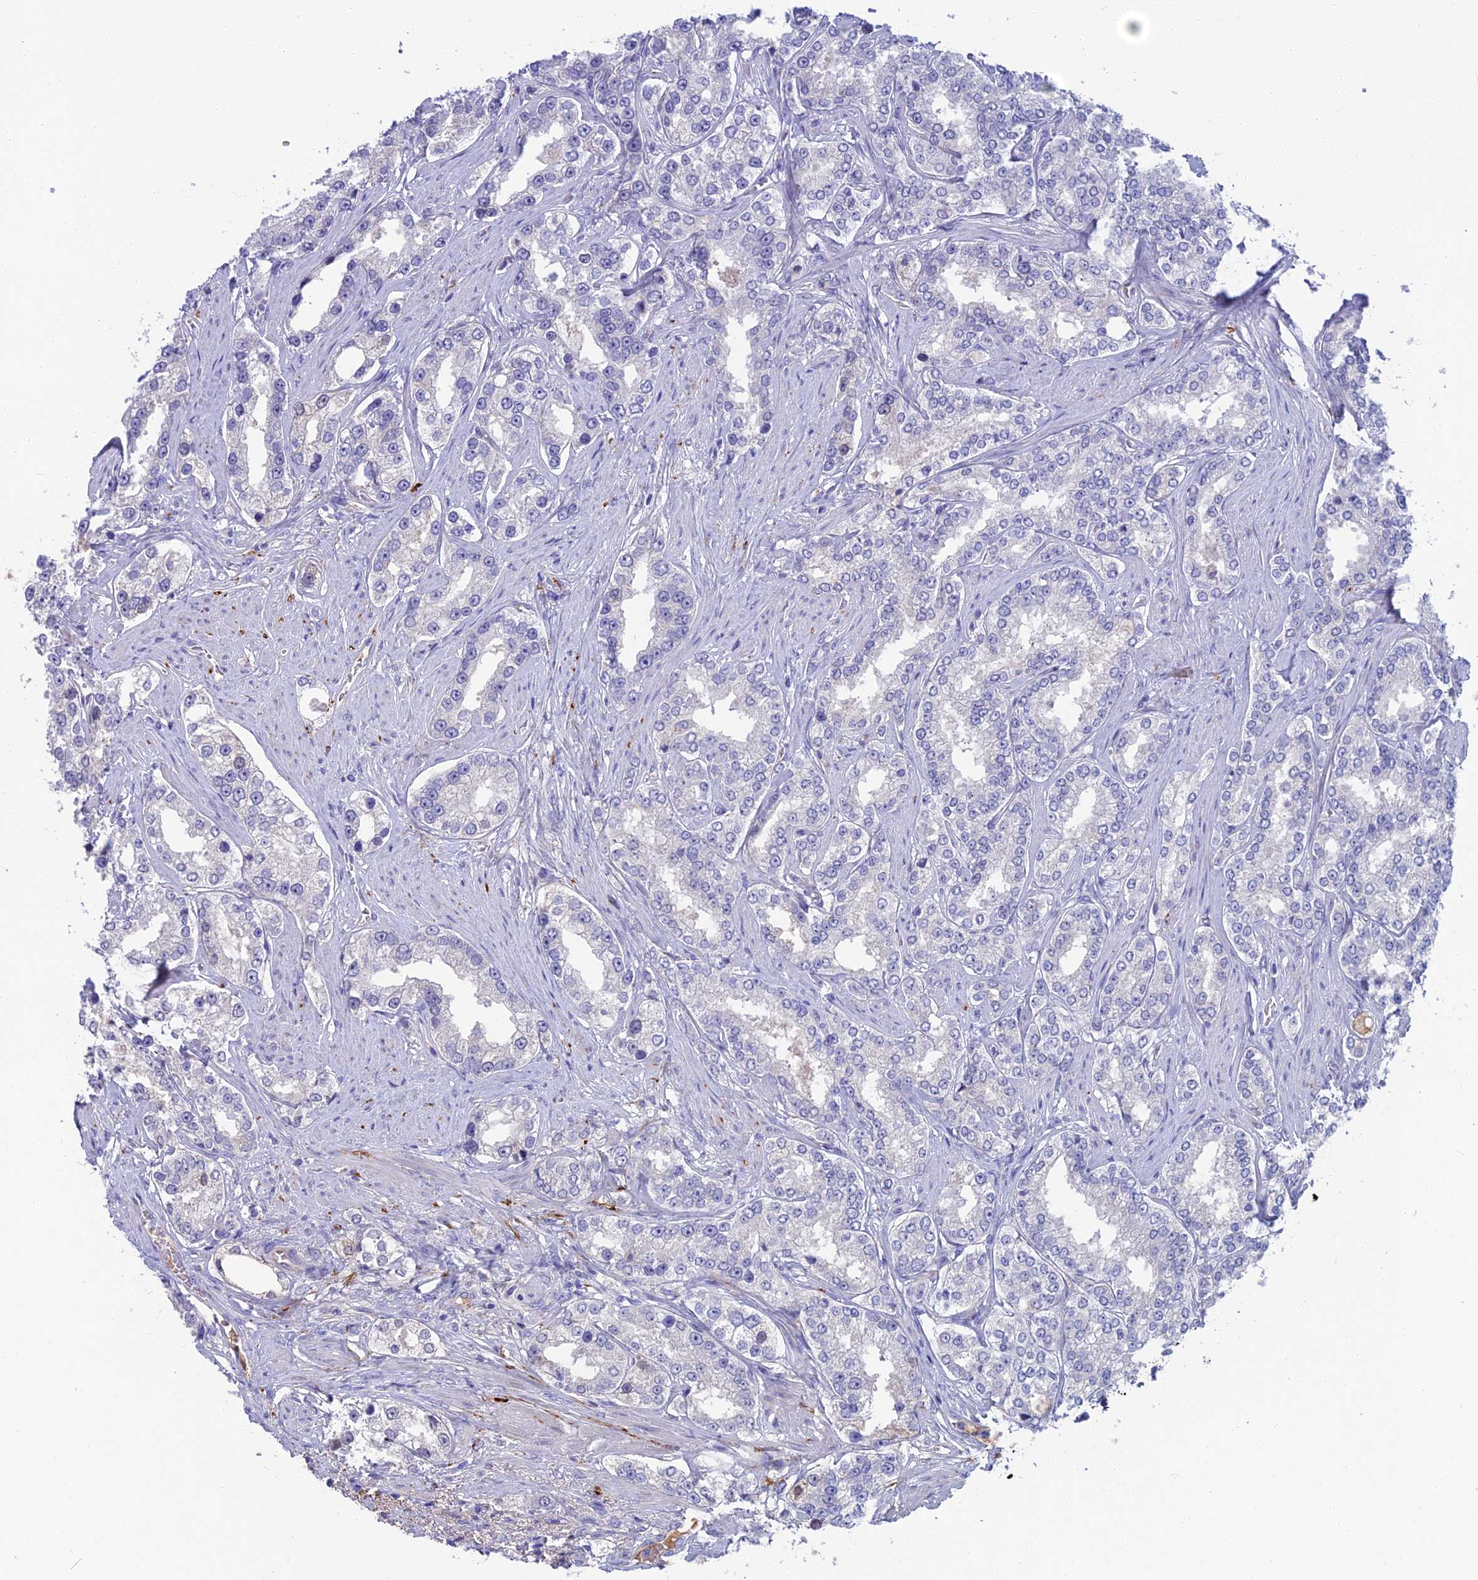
{"staining": {"intensity": "negative", "quantity": "none", "location": "none"}, "tissue": "prostate cancer", "cell_type": "Tumor cells", "image_type": "cancer", "snomed": [{"axis": "morphology", "description": "Normal tissue, NOS"}, {"axis": "morphology", "description": "Adenocarcinoma, High grade"}, {"axis": "topography", "description": "Prostate"}], "caption": "This is a photomicrograph of immunohistochemistry staining of prostate high-grade adenocarcinoma, which shows no staining in tumor cells.", "gene": "SNAP91", "patient": {"sex": "male", "age": 83}}